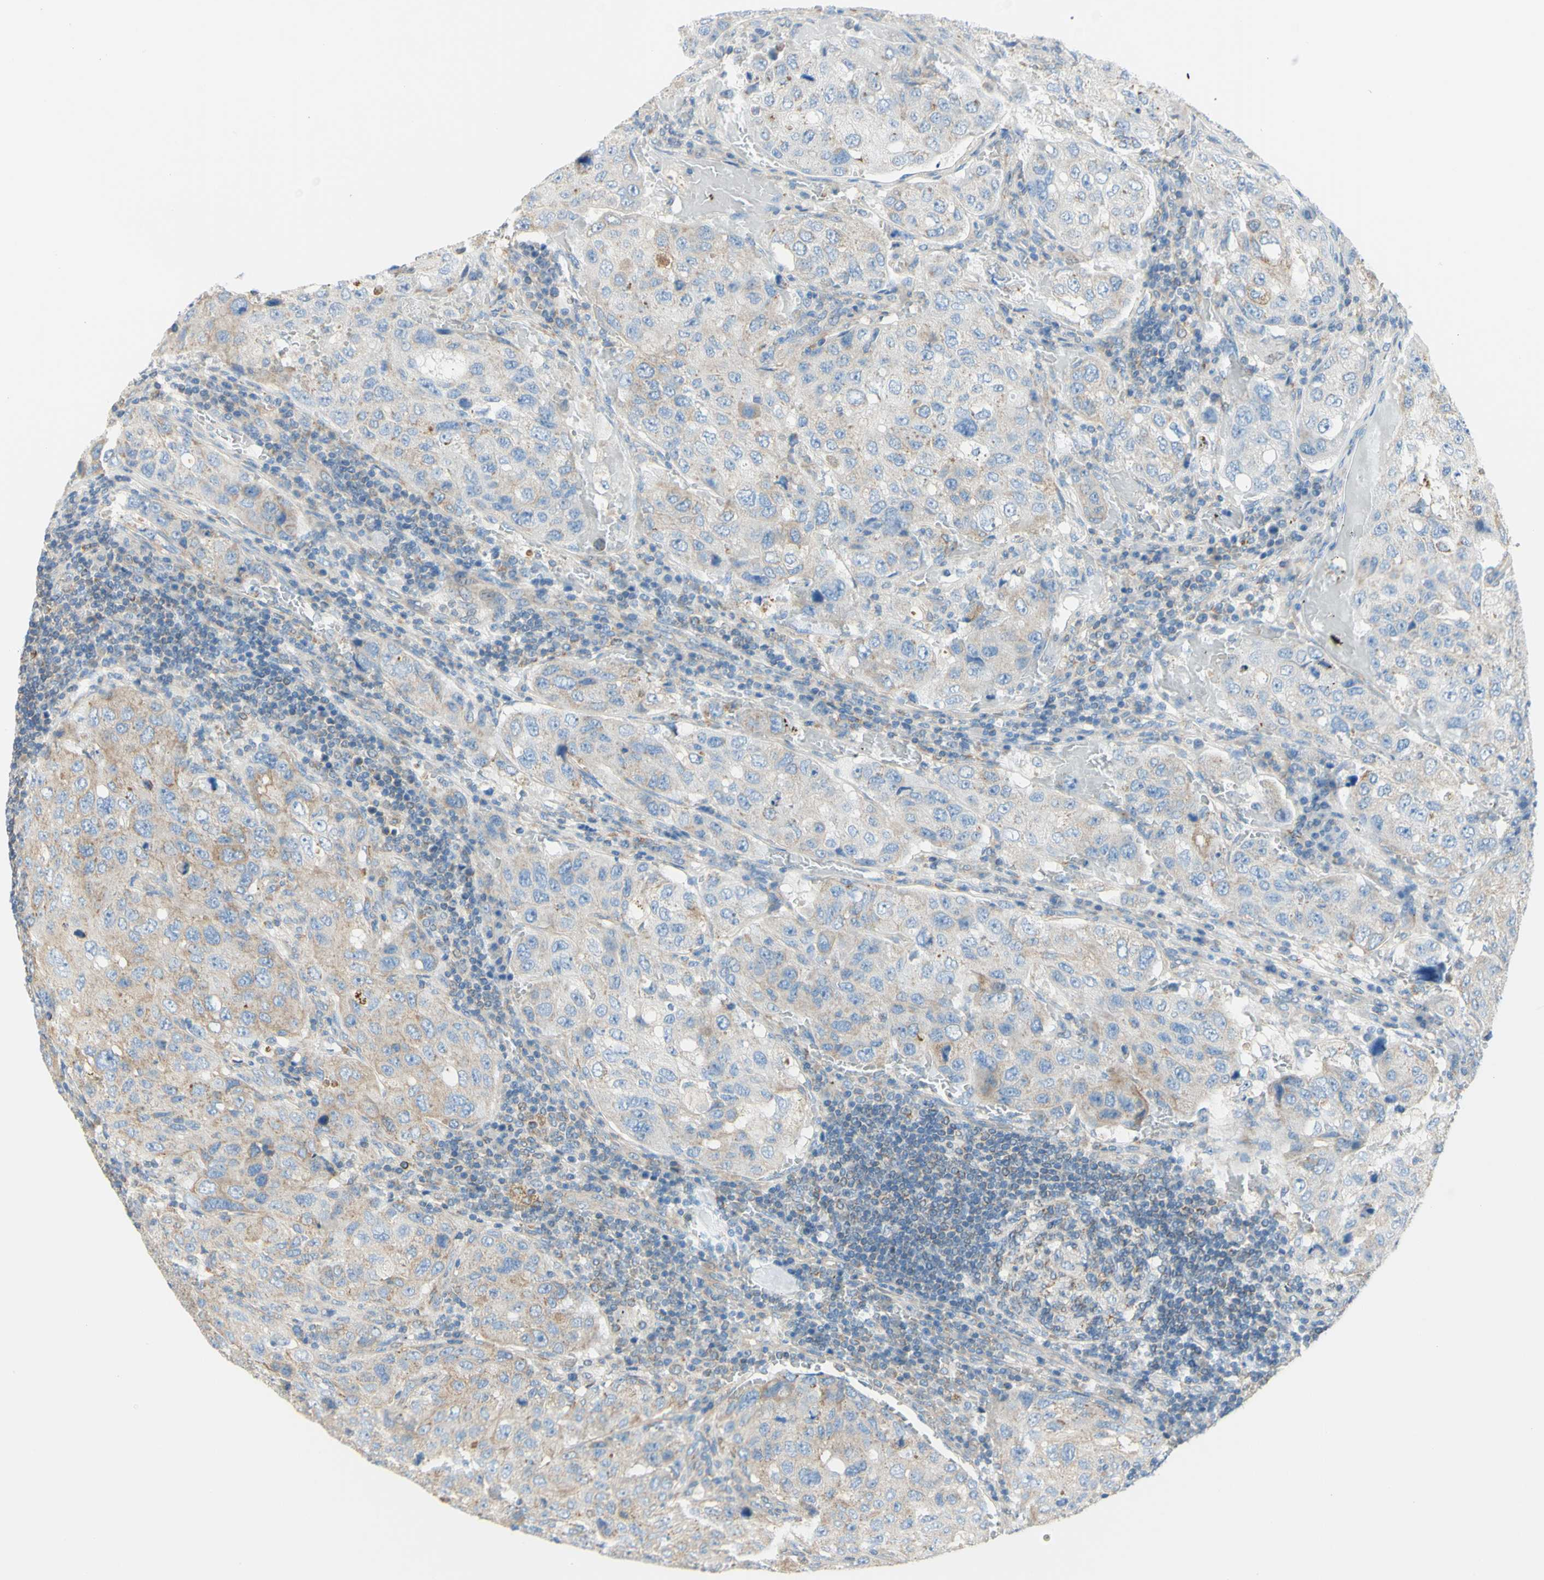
{"staining": {"intensity": "weak", "quantity": "25%-75%", "location": "cytoplasmic/membranous"}, "tissue": "urothelial cancer", "cell_type": "Tumor cells", "image_type": "cancer", "snomed": [{"axis": "morphology", "description": "Urothelial carcinoma, High grade"}, {"axis": "topography", "description": "Lymph node"}, {"axis": "topography", "description": "Urinary bladder"}], "caption": "The micrograph shows immunohistochemical staining of urothelial cancer. There is weak cytoplasmic/membranous expression is appreciated in about 25%-75% of tumor cells.", "gene": "RETREG2", "patient": {"sex": "male", "age": 51}}